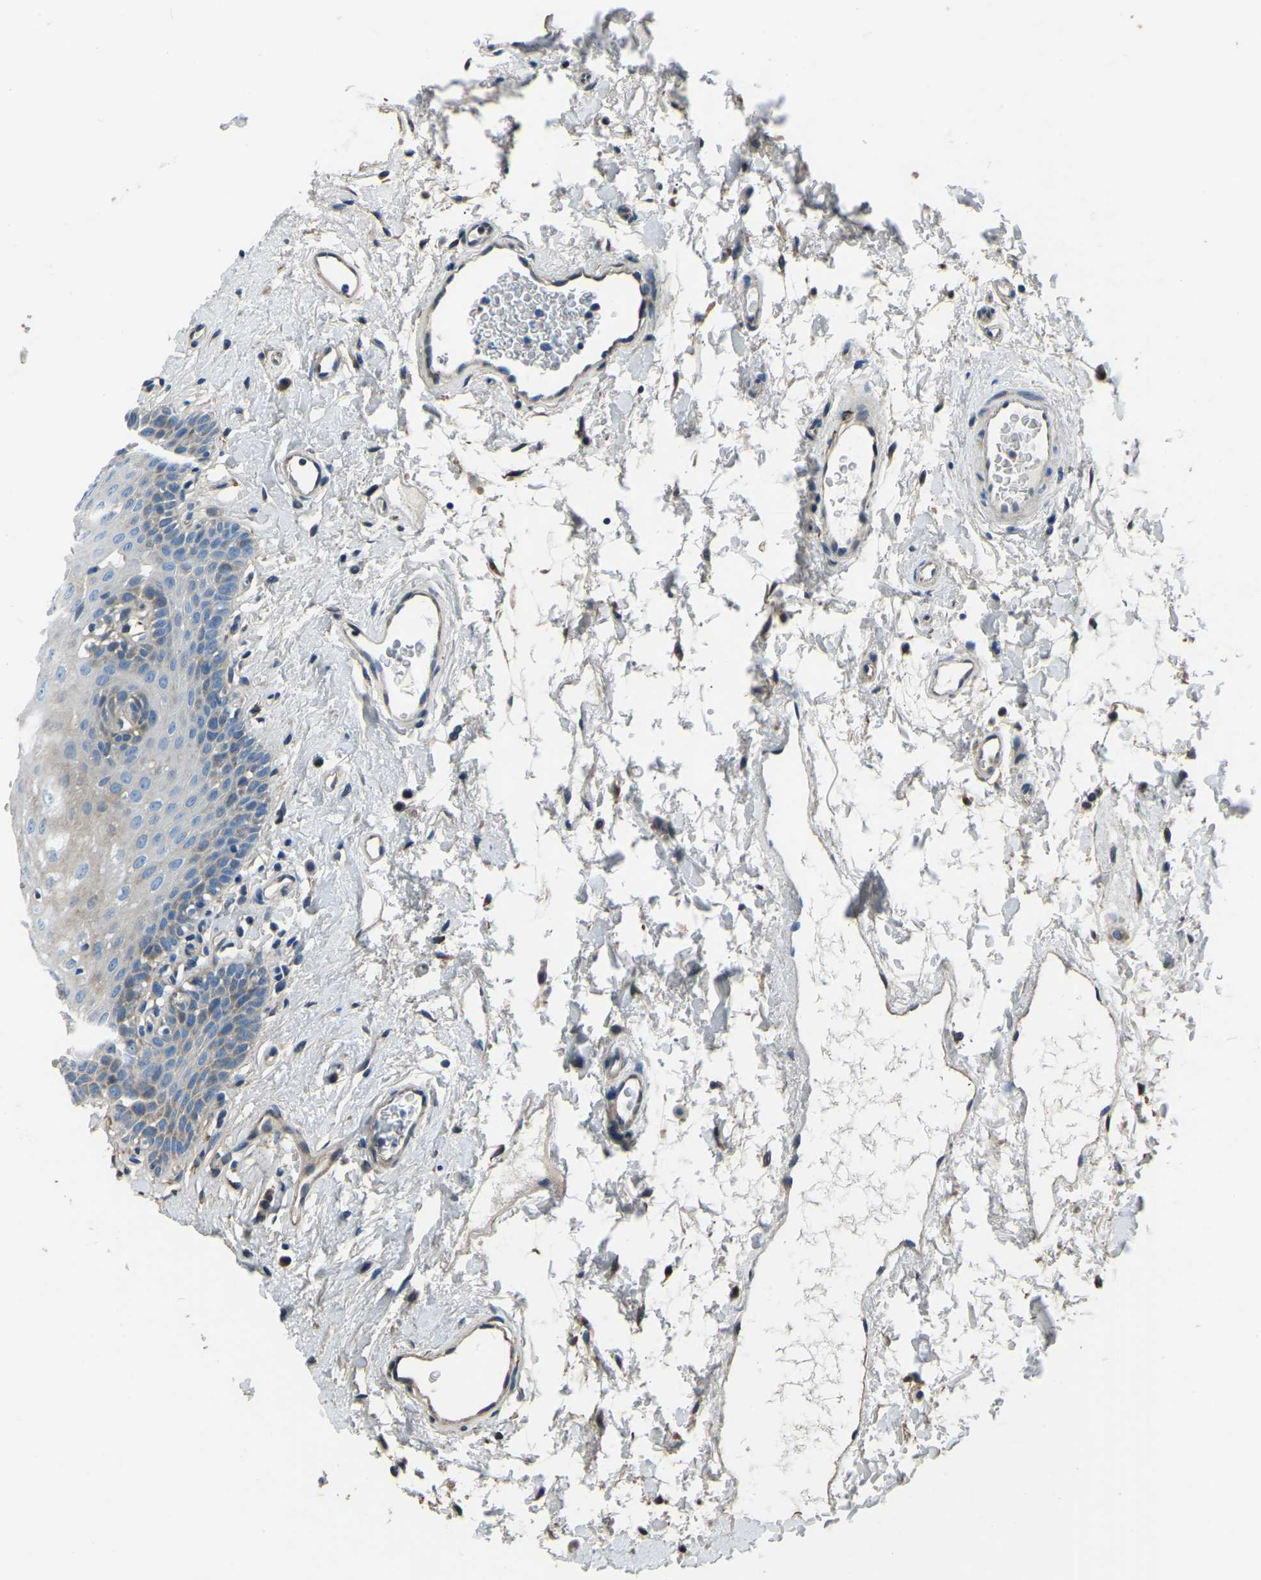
{"staining": {"intensity": "weak", "quantity": "<25%", "location": "cytoplasmic/membranous"}, "tissue": "oral mucosa", "cell_type": "Squamous epithelial cells", "image_type": "normal", "snomed": [{"axis": "morphology", "description": "Normal tissue, NOS"}, {"axis": "topography", "description": "Oral tissue"}], "caption": "IHC image of unremarkable oral mucosa: human oral mucosa stained with DAB reveals no significant protein expression in squamous epithelial cells. Brightfield microscopy of immunohistochemistry (IHC) stained with DAB (brown) and hematoxylin (blue), captured at high magnification.", "gene": "COL3A1", "patient": {"sex": "male", "age": 66}}